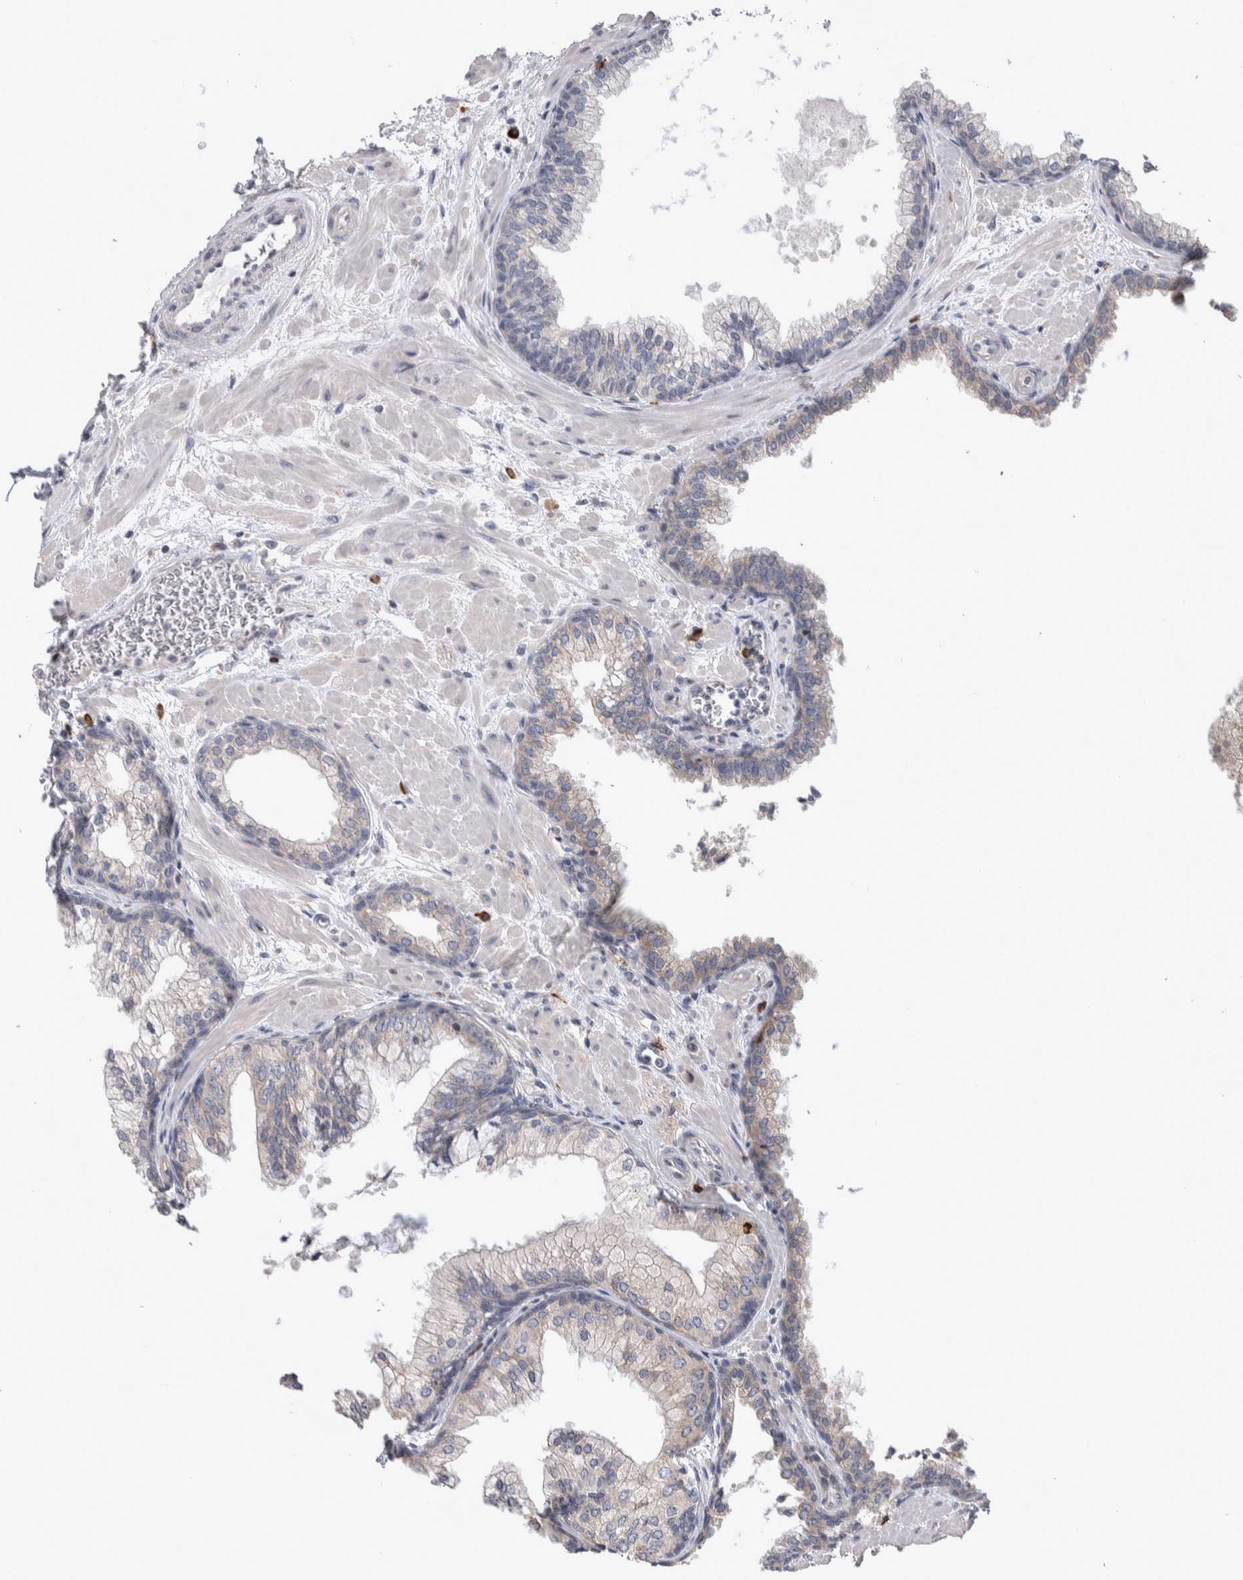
{"staining": {"intensity": "weak", "quantity": "25%-75%", "location": "cytoplasmic/membranous"}, "tissue": "prostate", "cell_type": "Glandular cells", "image_type": "normal", "snomed": [{"axis": "morphology", "description": "Normal tissue, NOS"}, {"axis": "morphology", "description": "Urothelial carcinoma, Low grade"}, {"axis": "topography", "description": "Urinary bladder"}, {"axis": "topography", "description": "Prostate"}], "caption": "Immunohistochemical staining of benign human prostate shows 25%-75% levels of weak cytoplasmic/membranous protein positivity in about 25%-75% of glandular cells.", "gene": "IBTK", "patient": {"sex": "male", "age": 60}}